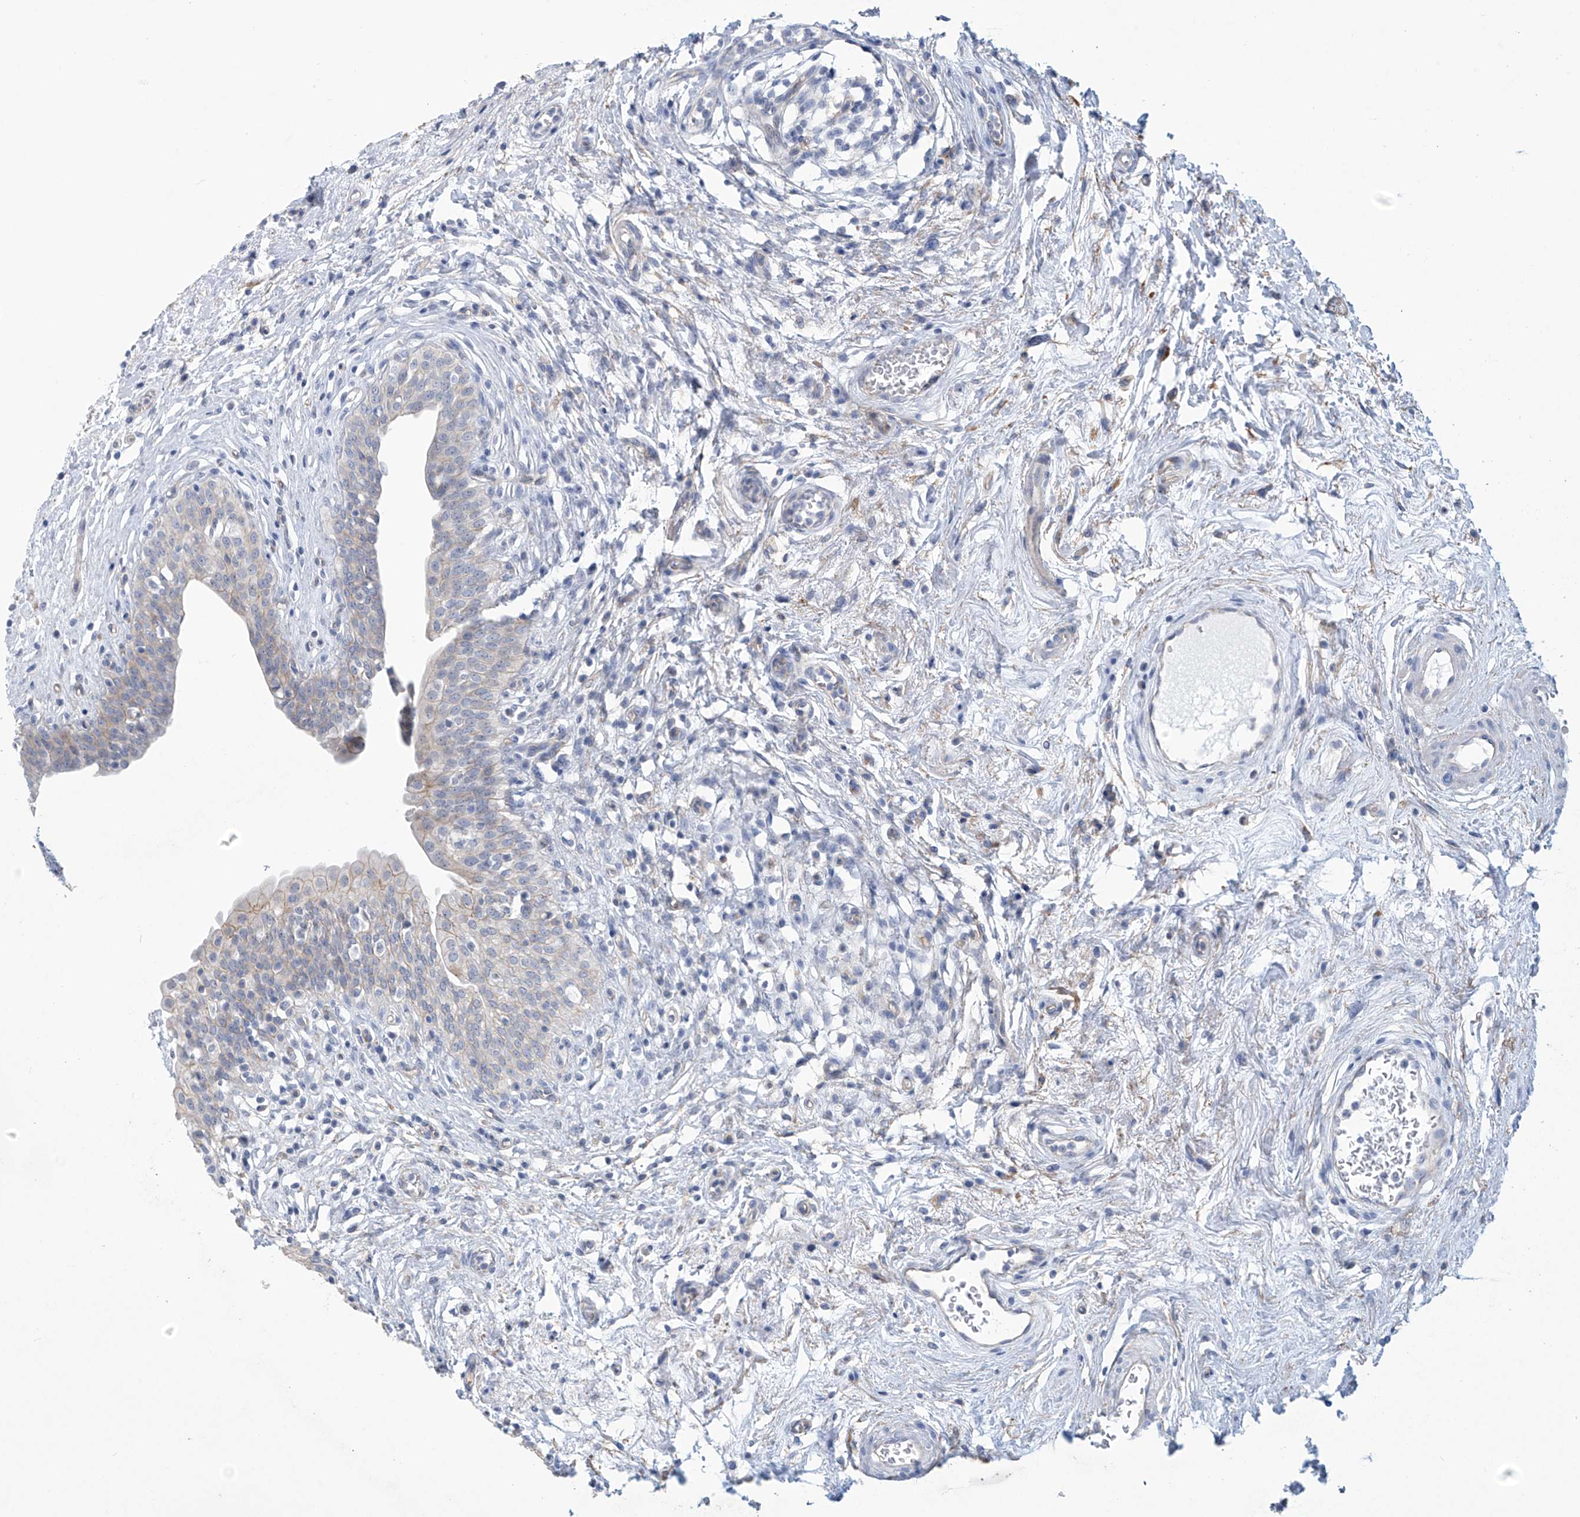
{"staining": {"intensity": "moderate", "quantity": "<25%", "location": "cytoplasmic/membranous"}, "tissue": "urinary bladder", "cell_type": "Urothelial cells", "image_type": "normal", "snomed": [{"axis": "morphology", "description": "Normal tissue, NOS"}, {"axis": "topography", "description": "Urinary bladder"}], "caption": "DAB immunohistochemical staining of normal urinary bladder displays moderate cytoplasmic/membranous protein positivity in about <25% of urothelial cells.", "gene": "ABHD13", "patient": {"sex": "male", "age": 83}}